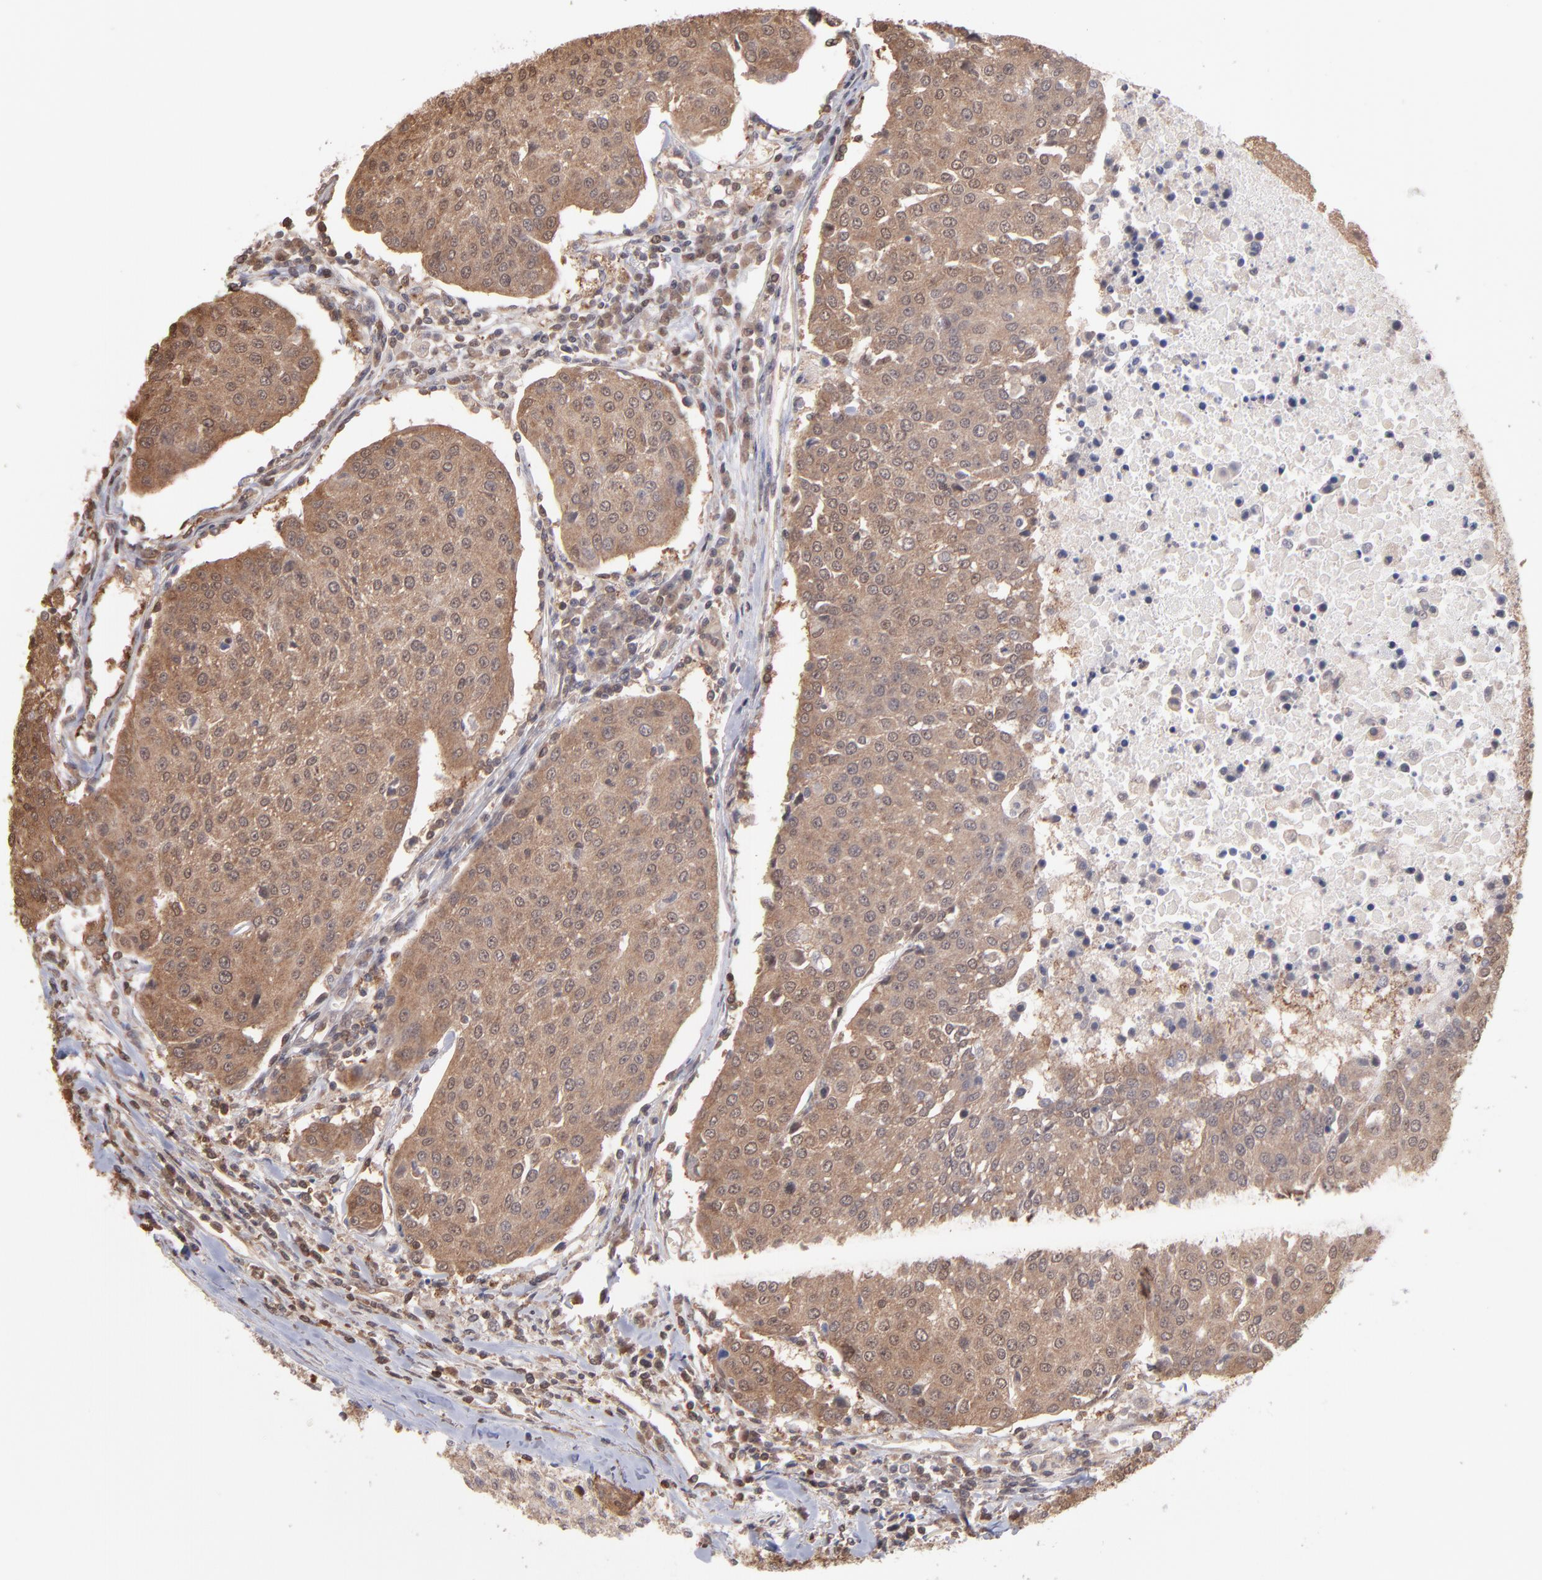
{"staining": {"intensity": "strong", "quantity": ">75%", "location": "cytoplasmic/membranous"}, "tissue": "urothelial cancer", "cell_type": "Tumor cells", "image_type": "cancer", "snomed": [{"axis": "morphology", "description": "Urothelial carcinoma, High grade"}, {"axis": "topography", "description": "Urinary bladder"}], "caption": "Strong cytoplasmic/membranous expression is identified in approximately >75% of tumor cells in urothelial carcinoma (high-grade).", "gene": "MAP2K2", "patient": {"sex": "female", "age": 85}}